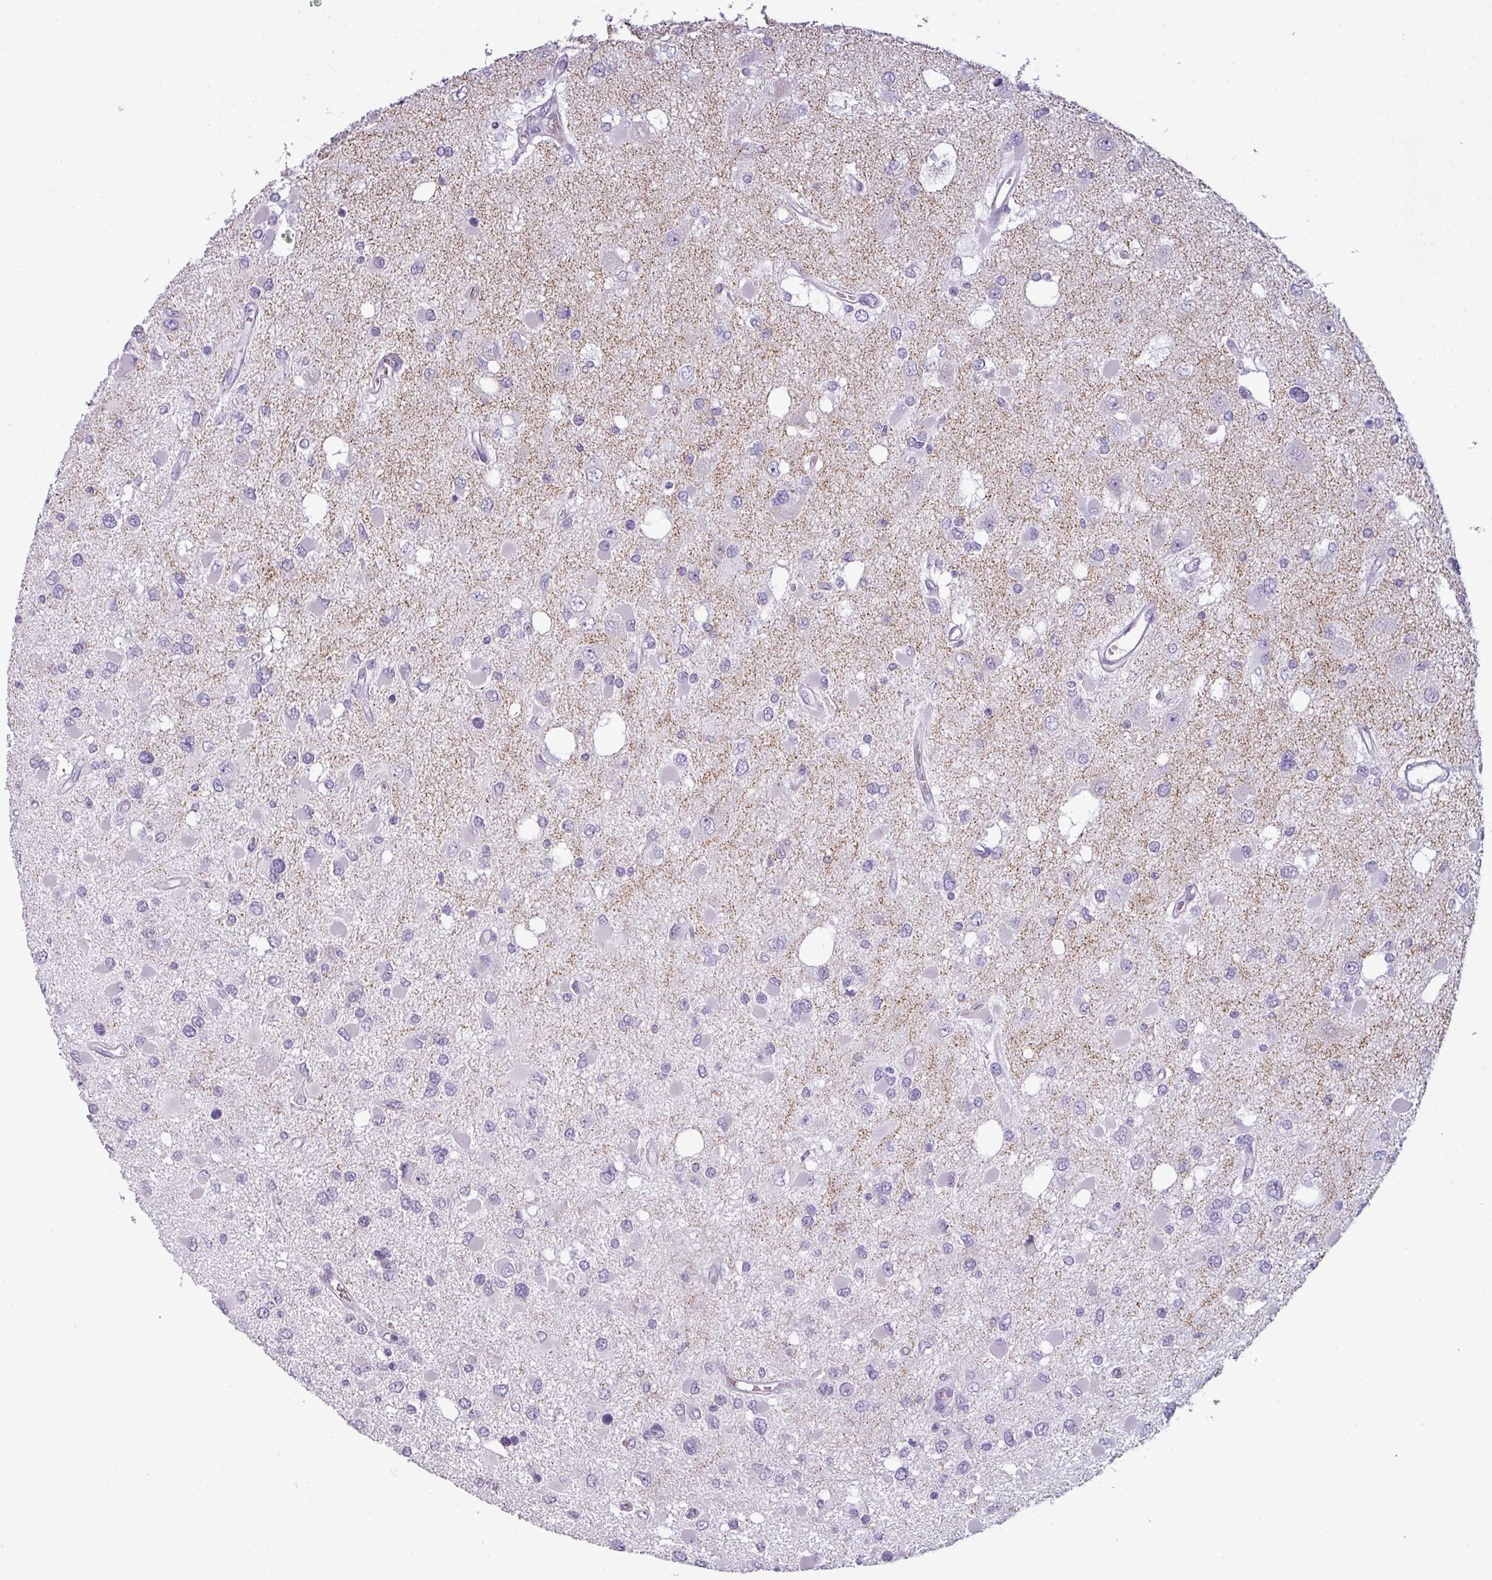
{"staining": {"intensity": "negative", "quantity": "none", "location": "none"}, "tissue": "glioma", "cell_type": "Tumor cells", "image_type": "cancer", "snomed": [{"axis": "morphology", "description": "Glioma, malignant, High grade"}, {"axis": "topography", "description": "Brain"}], "caption": "A photomicrograph of human glioma is negative for staining in tumor cells.", "gene": "AREL1", "patient": {"sex": "male", "age": 53}}